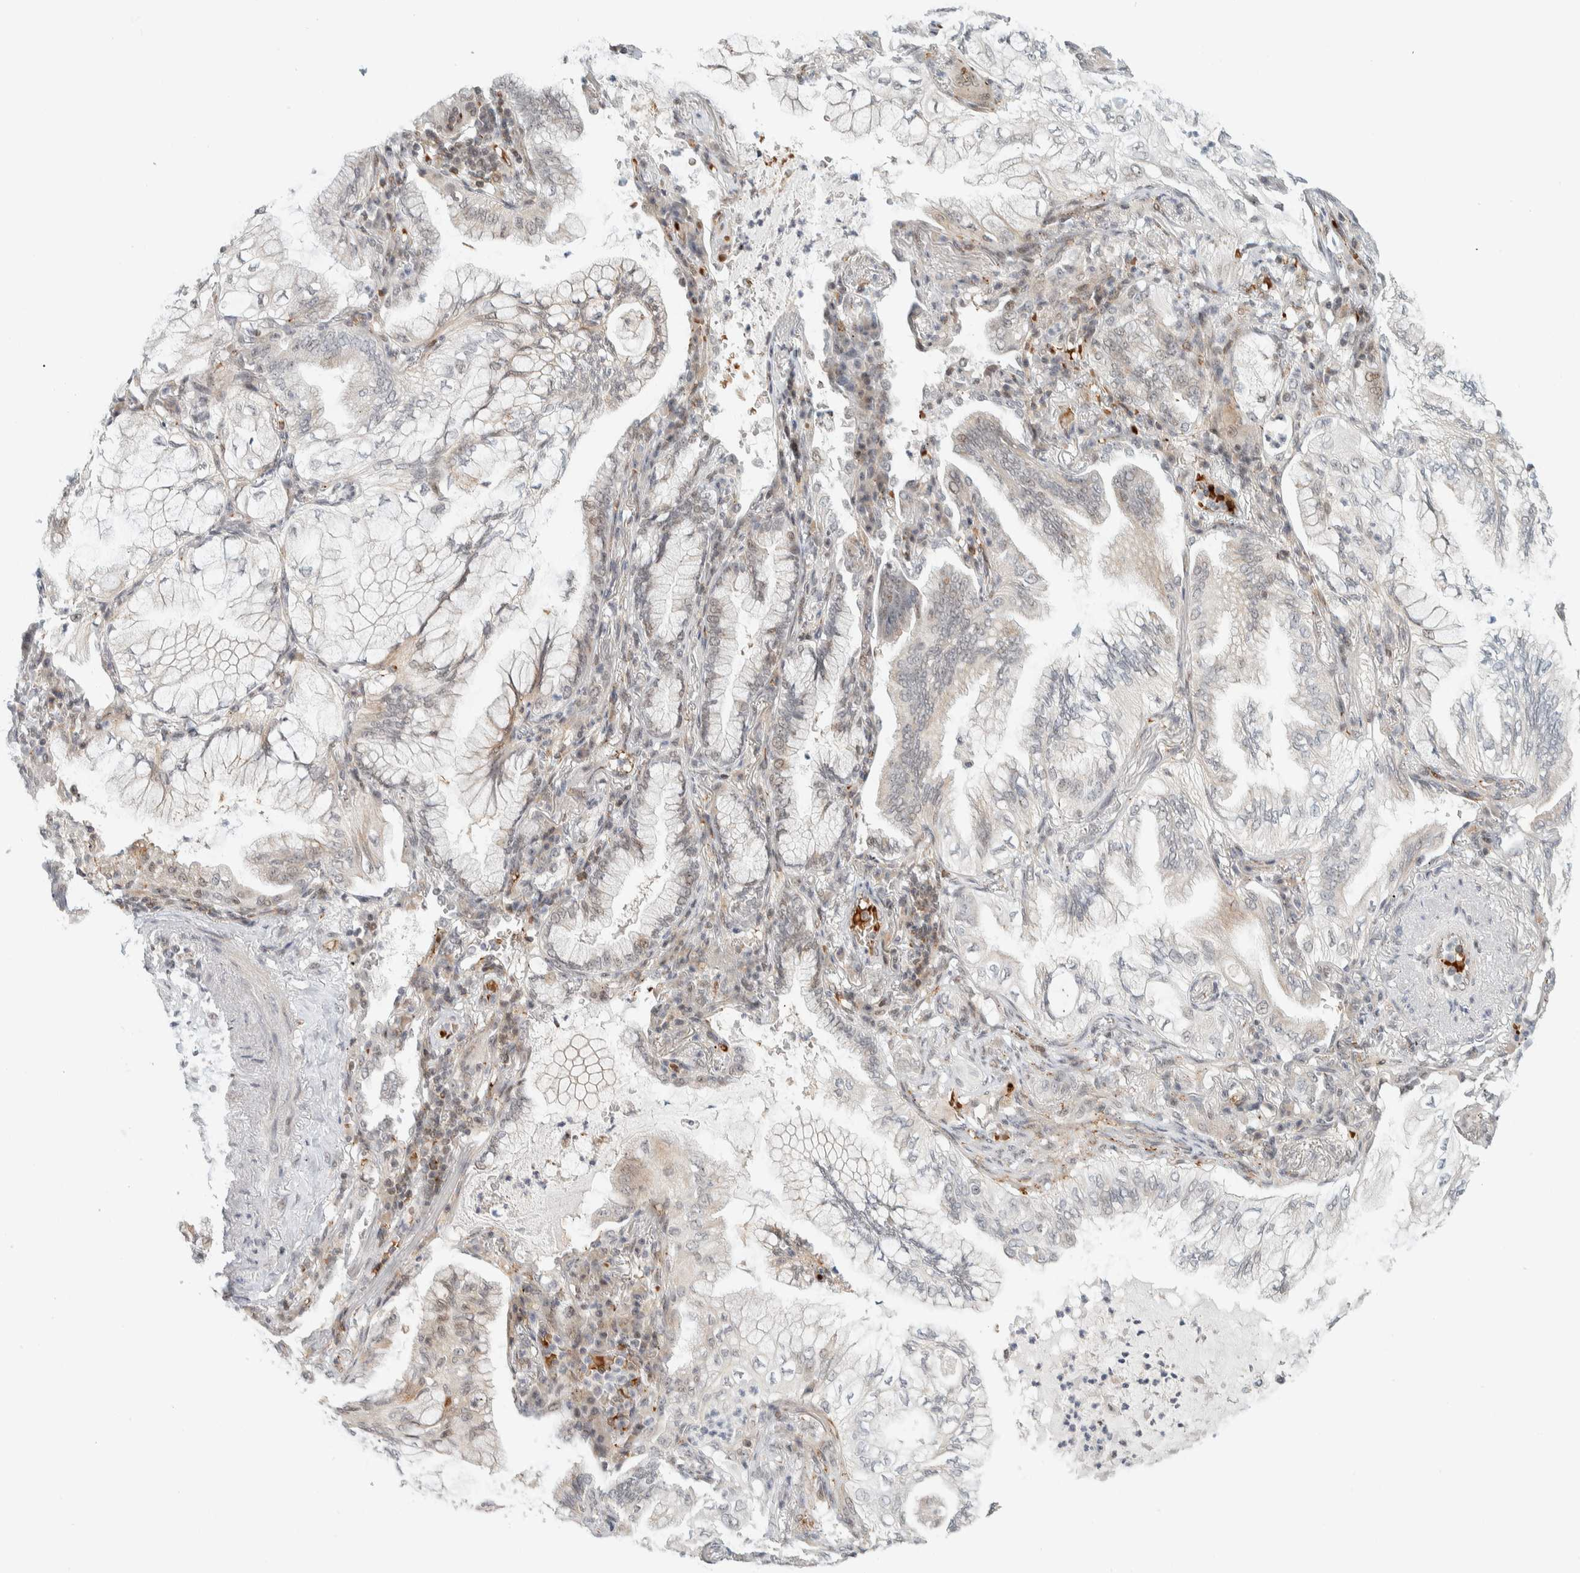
{"staining": {"intensity": "weak", "quantity": "<25%", "location": "nuclear"}, "tissue": "lung cancer", "cell_type": "Tumor cells", "image_type": "cancer", "snomed": [{"axis": "morphology", "description": "Adenocarcinoma, NOS"}, {"axis": "topography", "description": "Lung"}], "caption": "Lung cancer (adenocarcinoma) was stained to show a protein in brown. There is no significant staining in tumor cells.", "gene": "ZBTB2", "patient": {"sex": "female", "age": 70}}